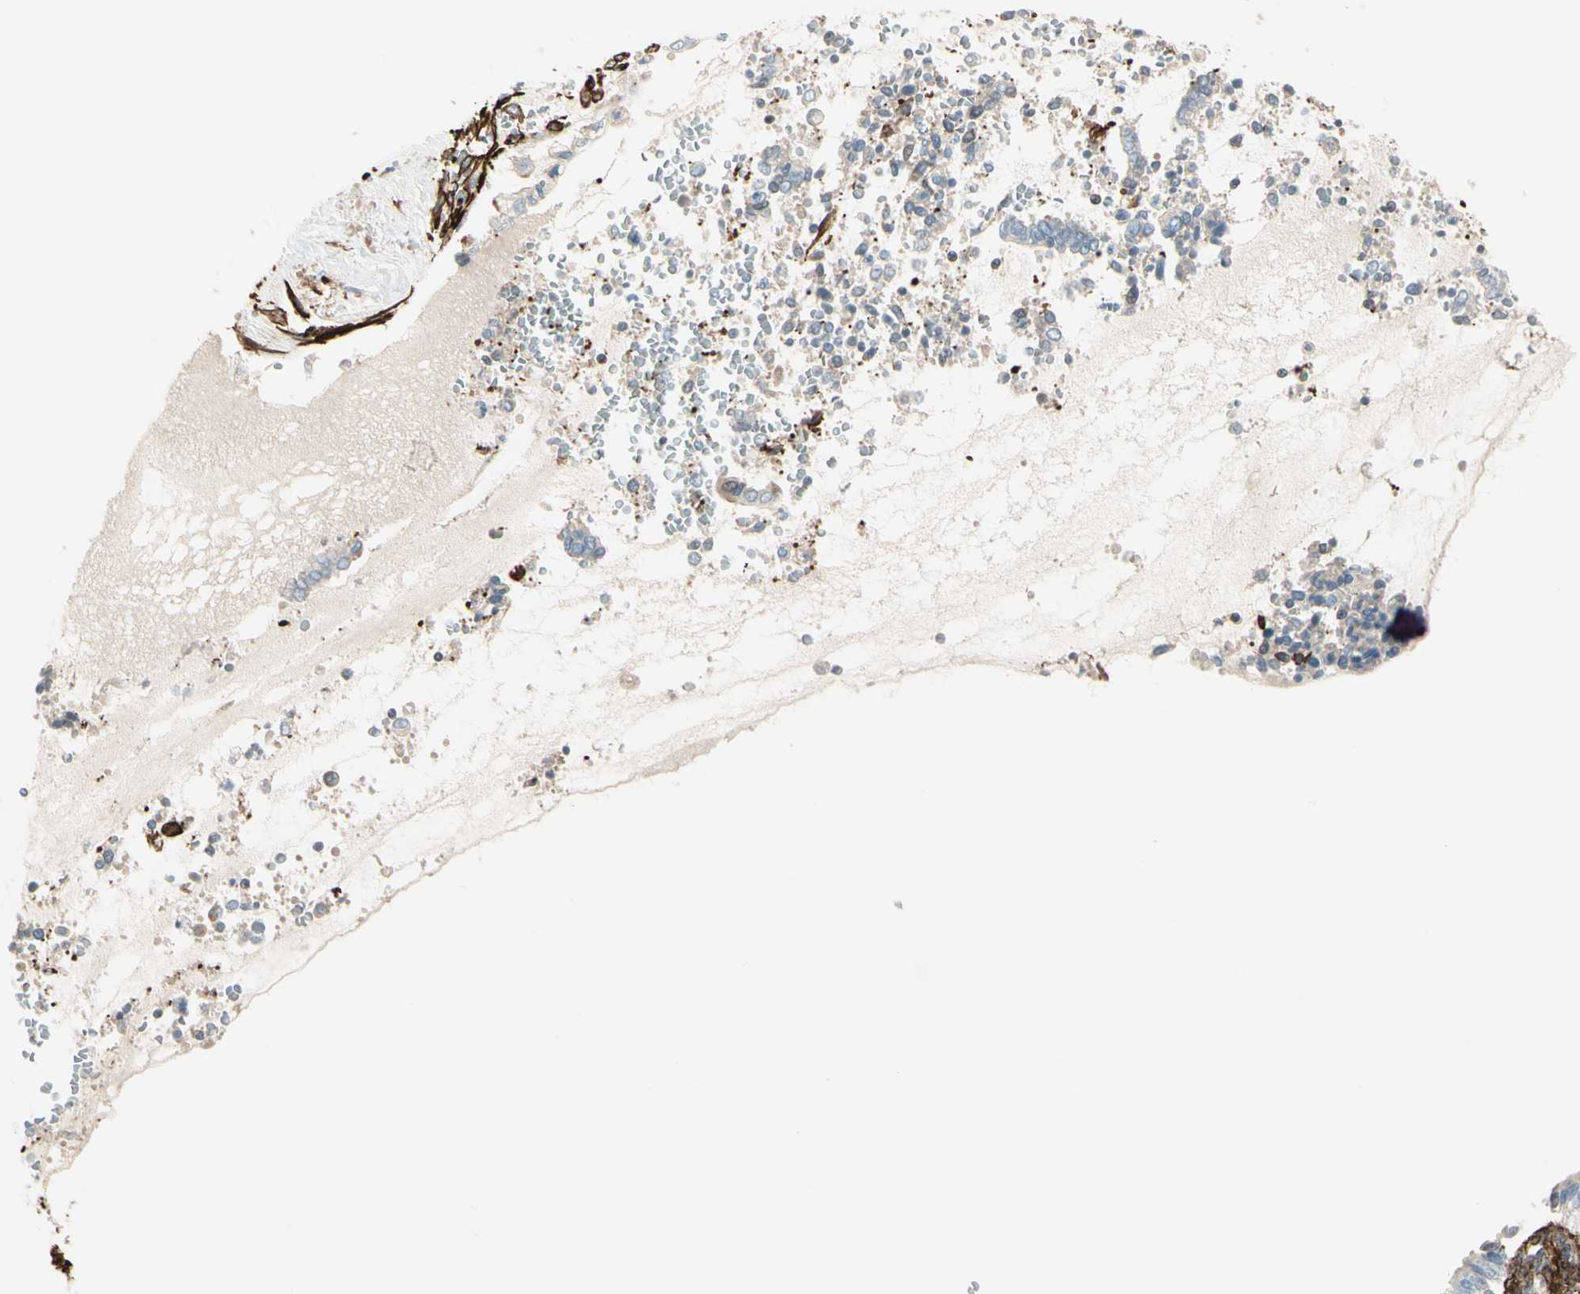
{"staining": {"intensity": "negative", "quantity": "none", "location": "none"}, "tissue": "cervical cancer", "cell_type": "Tumor cells", "image_type": "cancer", "snomed": [{"axis": "morphology", "description": "Adenocarcinoma, NOS"}, {"axis": "topography", "description": "Cervix"}], "caption": "This is an immunohistochemistry image of human cervical adenocarcinoma. There is no staining in tumor cells.", "gene": "CALD1", "patient": {"sex": "female", "age": 44}}